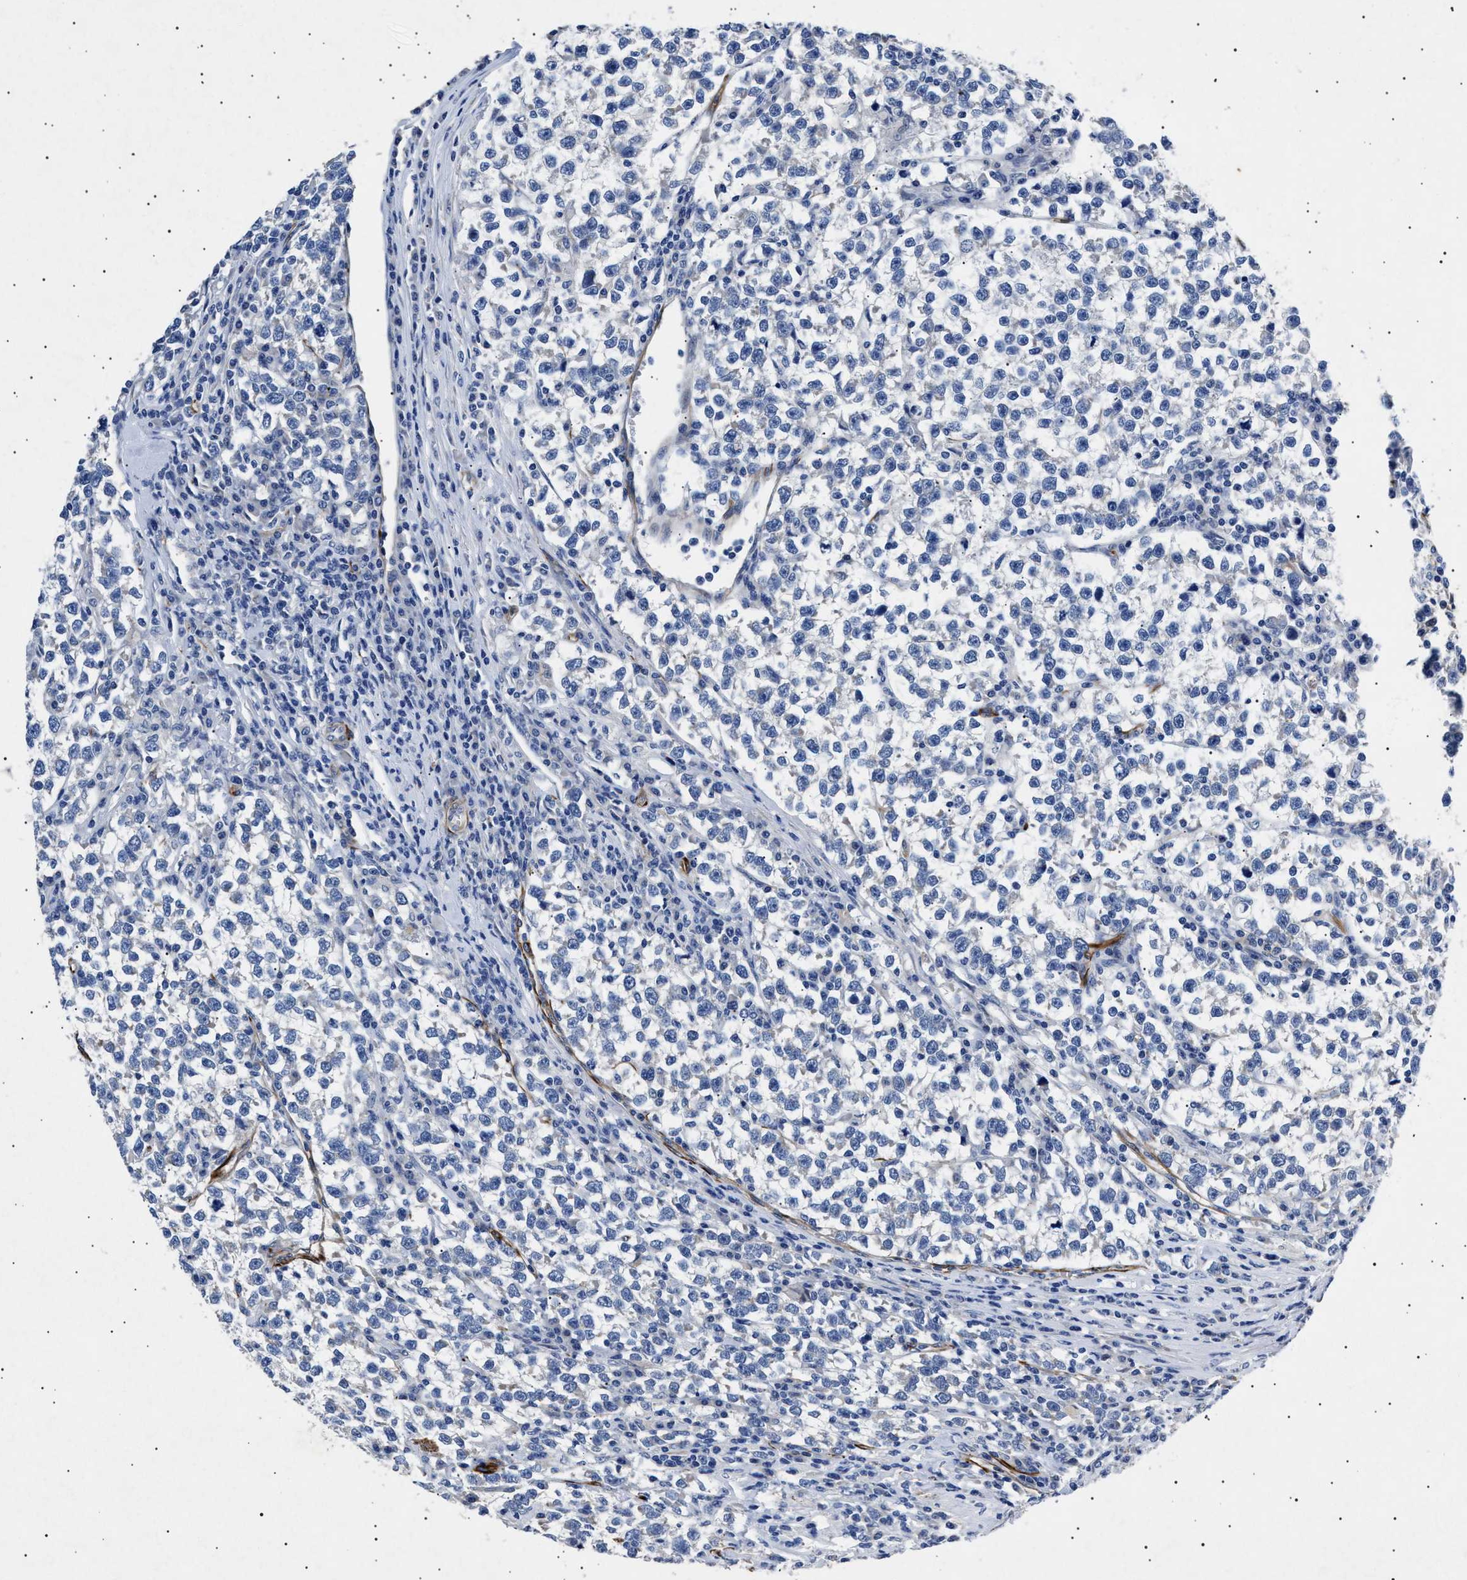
{"staining": {"intensity": "negative", "quantity": "none", "location": "none"}, "tissue": "testis cancer", "cell_type": "Tumor cells", "image_type": "cancer", "snomed": [{"axis": "morphology", "description": "Normal tissue, NOS"}, {"axis": "morphology", "description": "Seminoma, NOS"}, {"axis": "topography", "description": "Testis"}], "caption": "Tumor cells show no significant positivity in seminoma (testis). (Immunohistochemistry (ihc), brightfield microscopy, high magnification).", "gene": "OLFML2A", "patient": {"sex": "male", "age": 43}}